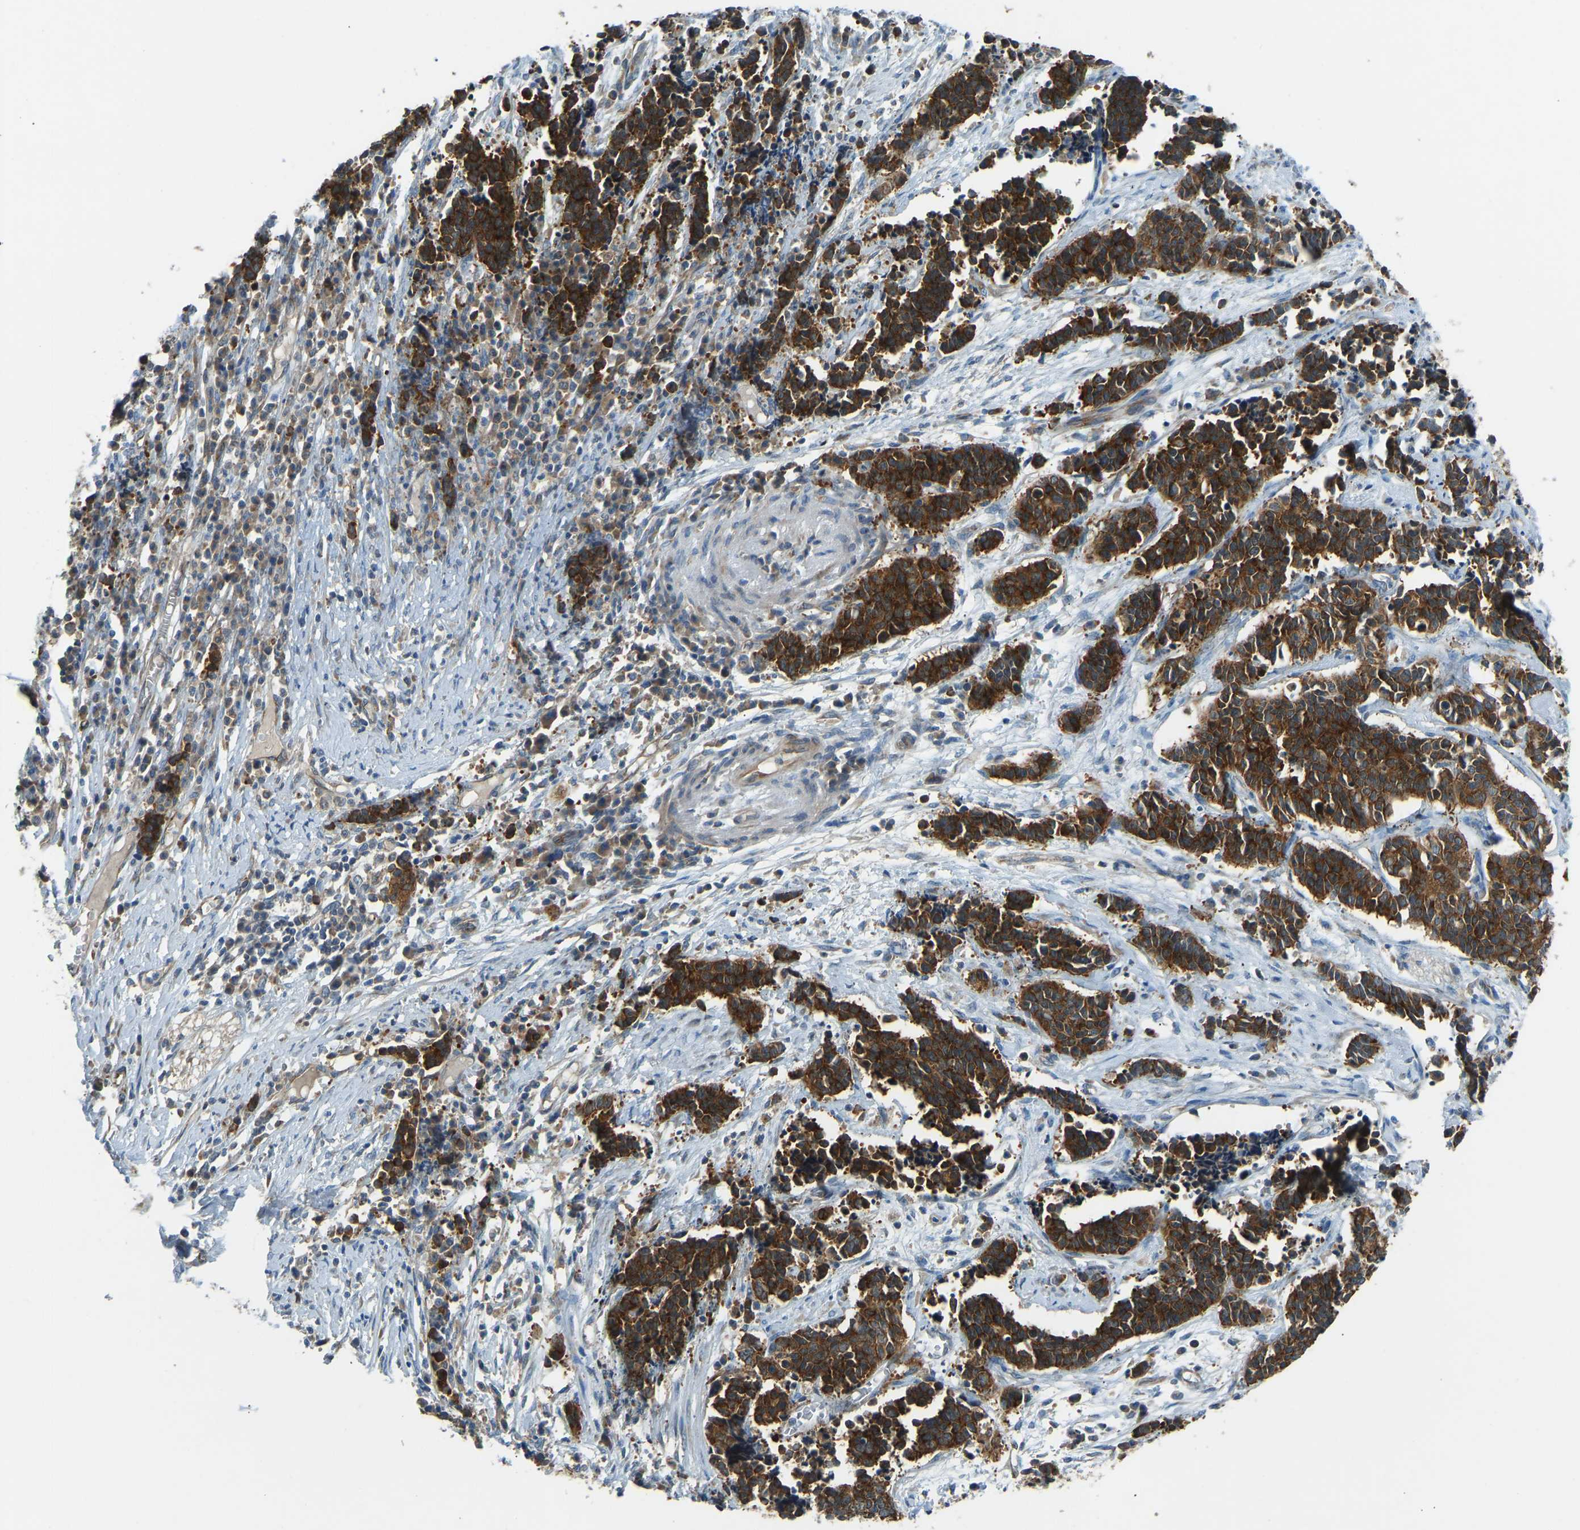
{"staining": {"intensity": "strong", "quantity": ">75%", "location": "cytoplasmic/membranous"}, "tissue": "cervical cancer", "cell_type": "Tumor cells", "image_type": "cancer", "snomed": [{"axis": "morphology", "description": "Squamous cell carcinoma, NOS"}, {"axis": "topography", "description": "Cervix"}], "caption": "A brown stain labels strong cytoplasmic/membranous positivity of a protein in human squamous cell carcinoma (cervical) tumor cells. (IHC, brightfield microscopy, high magnification).", "gene": "STAU2", "patient": {"sex": "female", "age": 35}}